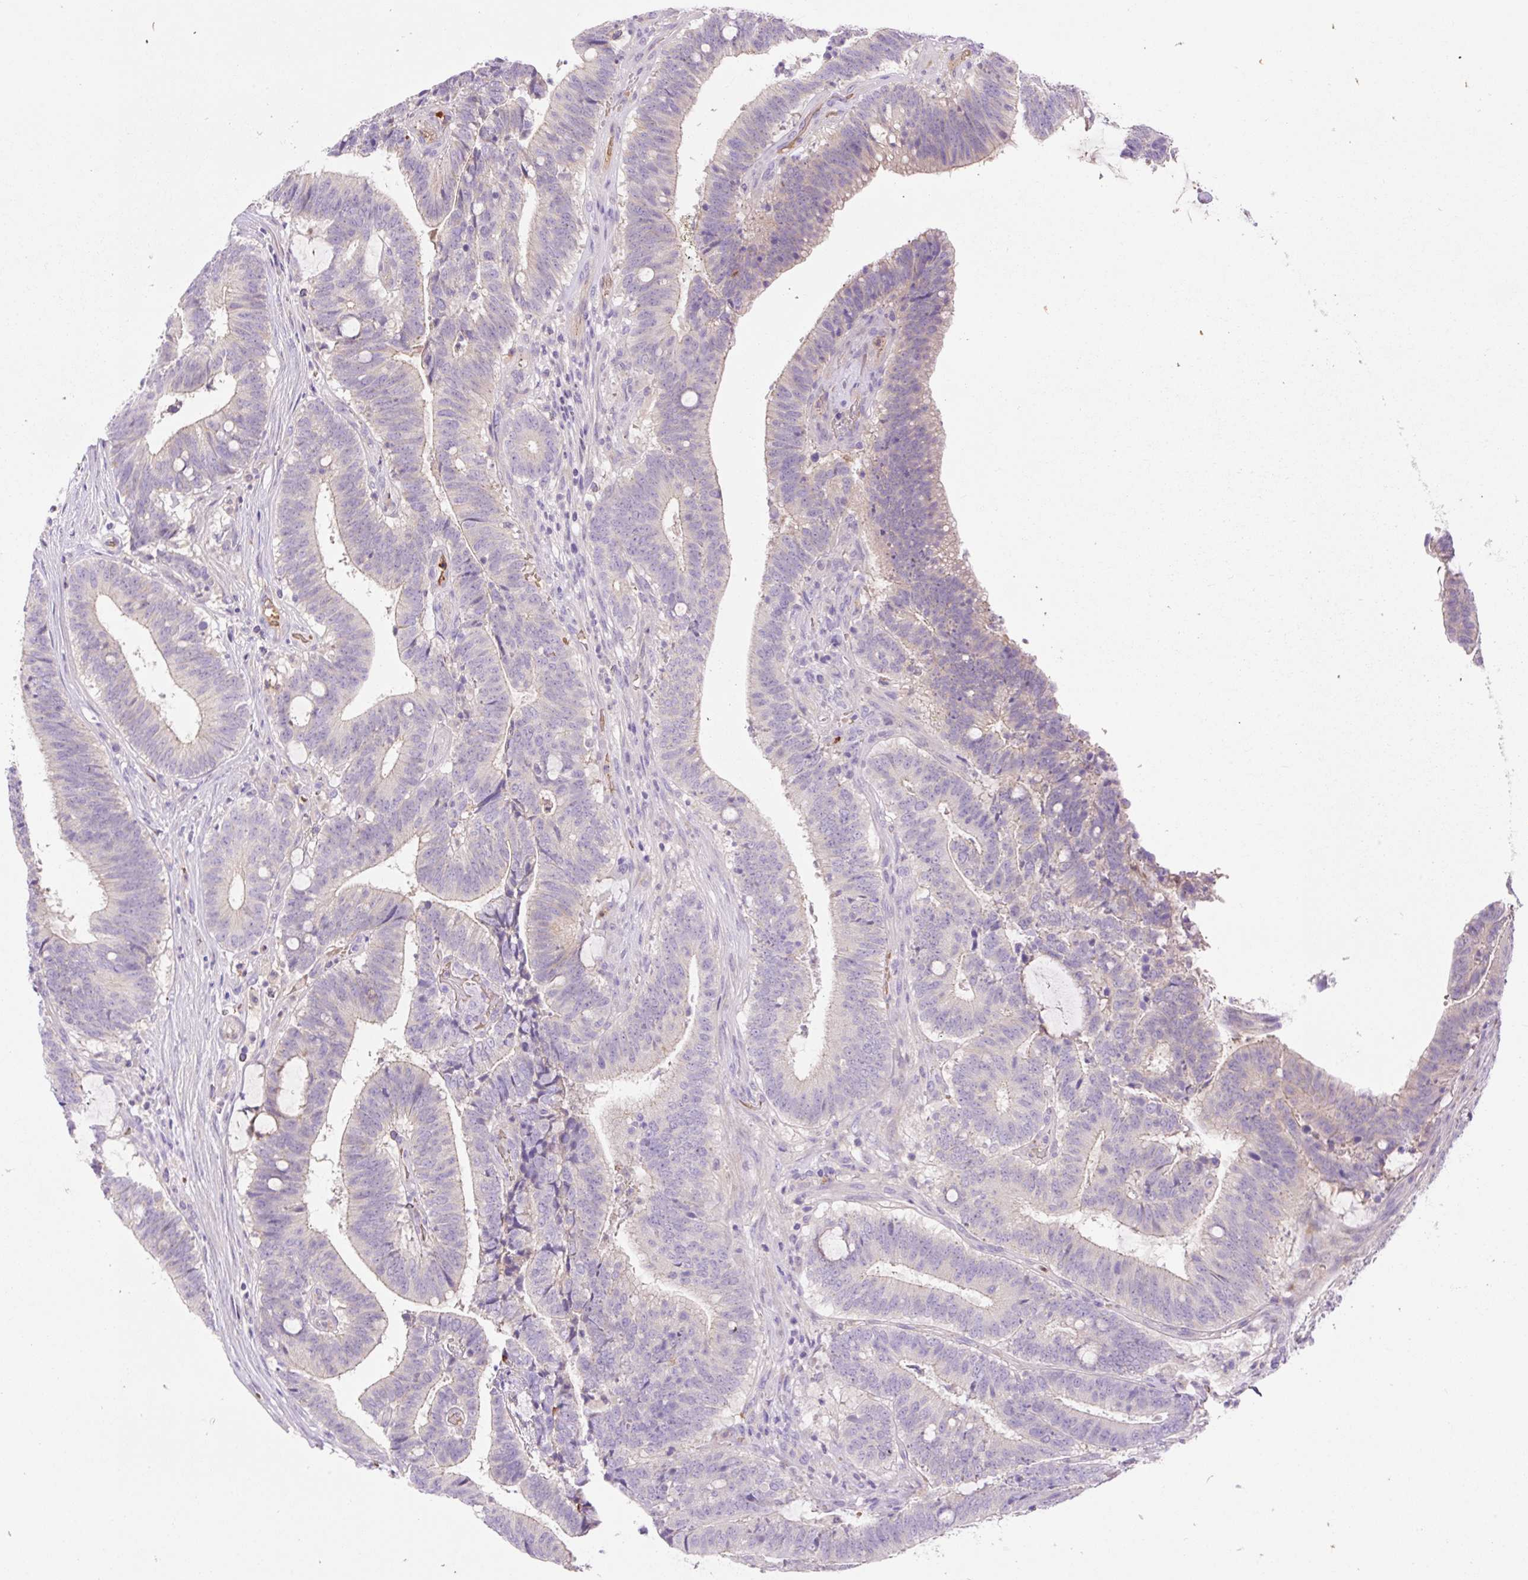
{"staining": {"intensity": "negative", "quantity": "none", "location": "none"}, "tissue": "colorectal cancer", "cell_type": "Tumor cells", "image_type": "cancer", "snomed": [{"axis": "morphology", "description": "Adenocarcinoma, NOS"}, {"axis": "topography", "description": "Colon"}], "caption": "This is an IHC photomicrograph of colorectal adenocarcinoma. There is no expression in tumor cells.", "gene": "LHFPL5", "patient": {"sex": "female", "age": 43}}